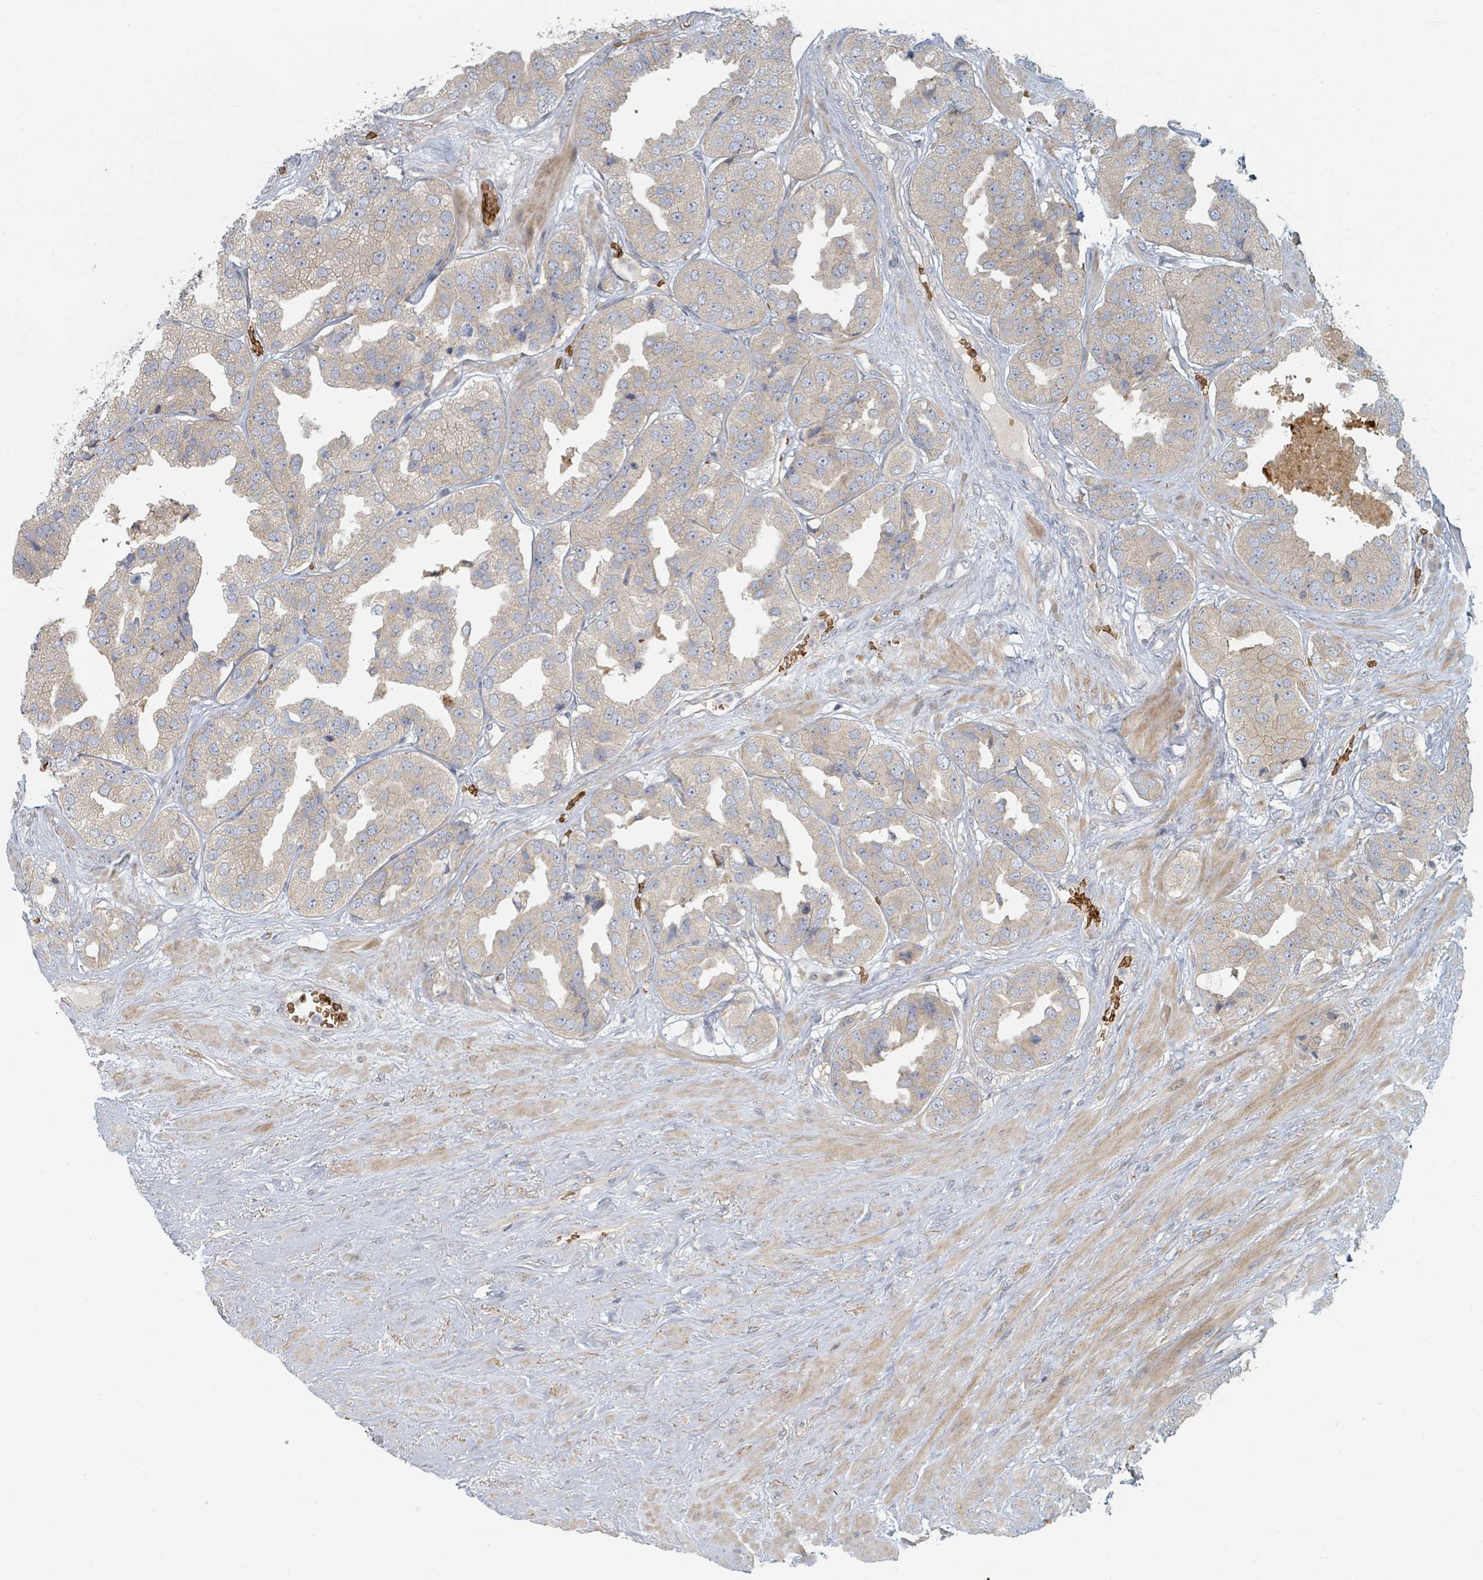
{"staining": {"intensity": "weak", "quantity": "<25%", "location": "cytoplasmic/membranous"}, "tissue": "prostate cancer", "cell_type": "Tumor cells", "image_type": "cancer", "snomed": [{"axis": "morphology", "description": "Adenocarcinoma, High grade"}, {"axis": "topography", "description": "Prostate"}], "caption": "Image shows no protein expression in tumor cells of prostate adenocarcinoma (high-grade) tissue.", "gene": "TRPC4AP", "patient": {"sex": "male", "age": 63}}